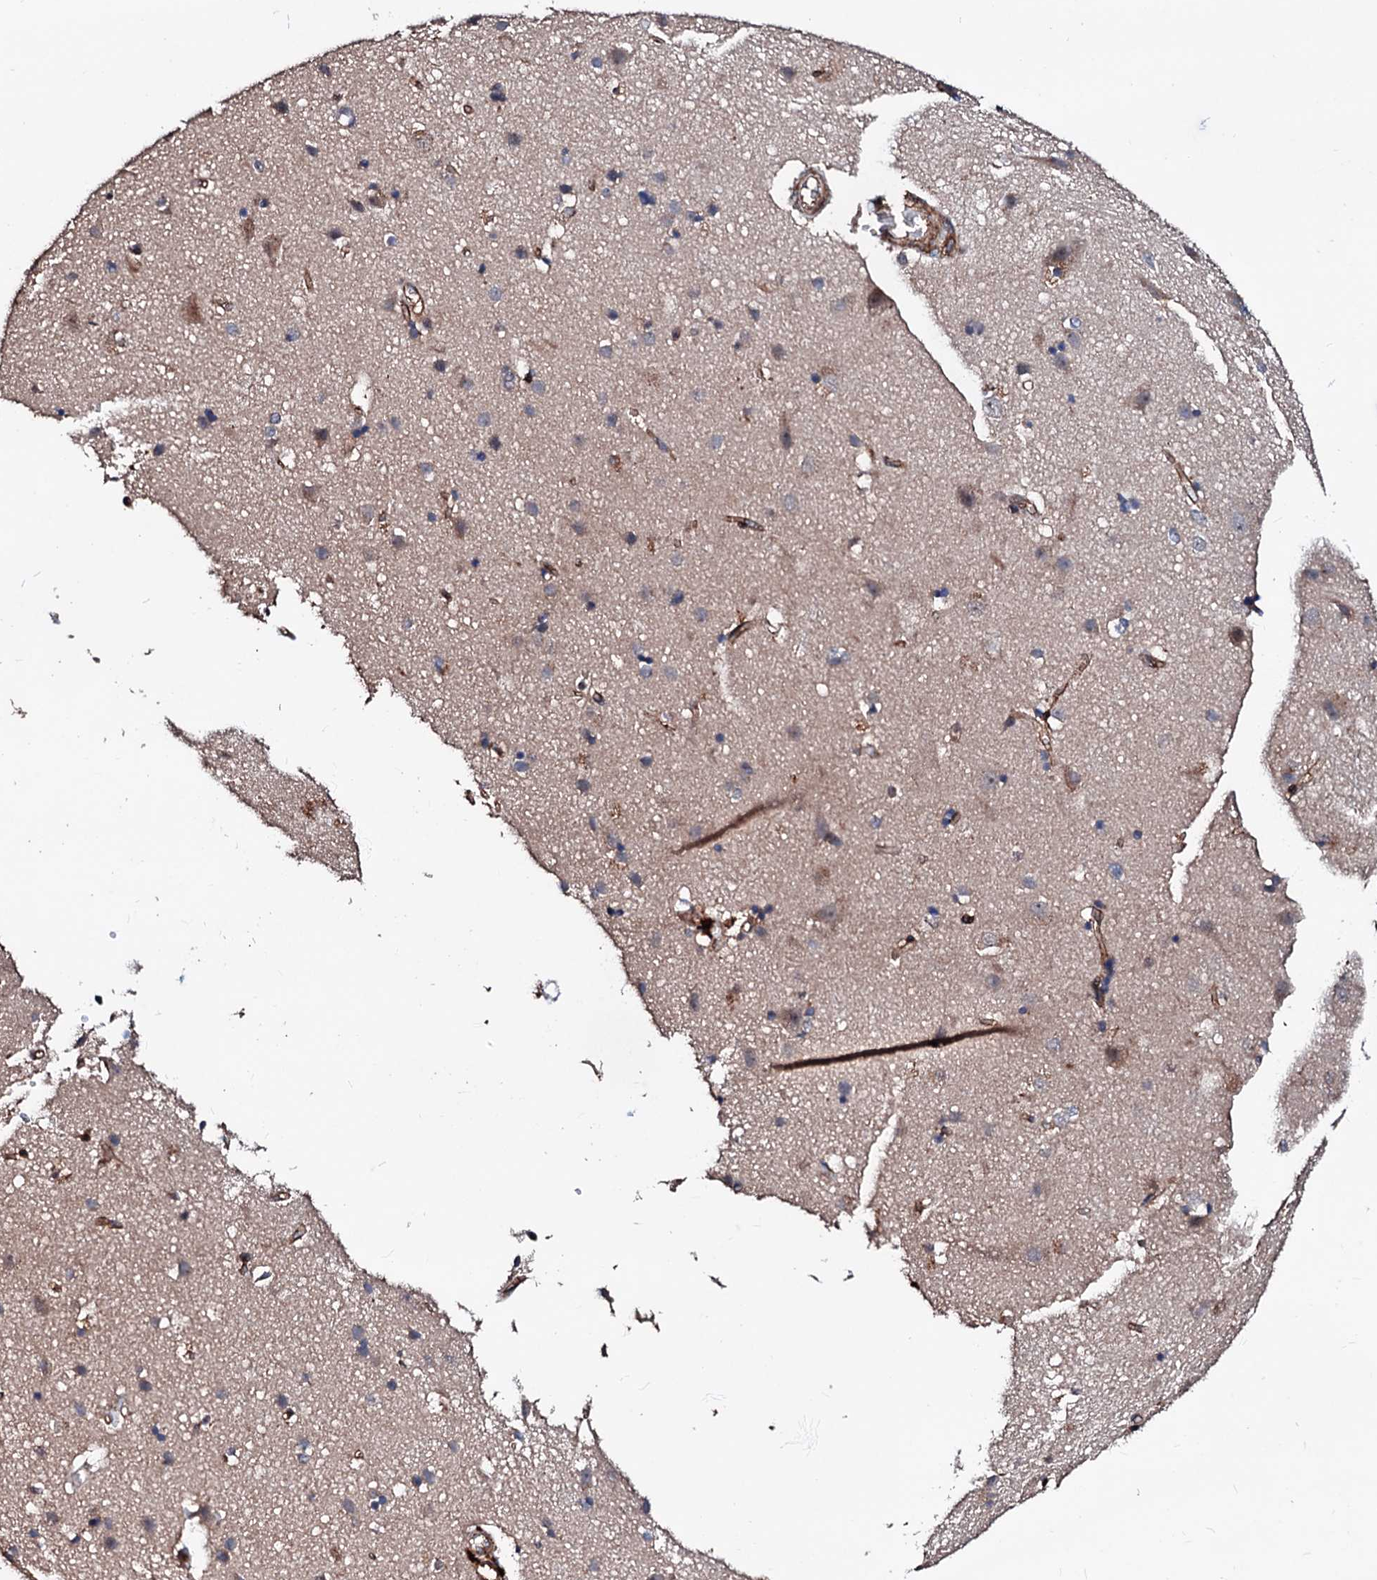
{"staining": {"intensity": "strong", "quantity": ">75%", "location": "cytoplasmic/membranous"}, "tissue": "cerebral cortex", "cell_type": "Endothelial cells", "image_type": "normal", "snomed": [{"axis": "morphology", "description": "Normal tissue, NOS"}, {"axis": "topography", "description": "Cerebral cortex"}], "caption": "Immunohistochemical staining of unremarkable cerebral cortex displays strong cytoplasmic/membranous protein staining in about >75% of endothelial cells.", "gene": "TBCEL", "patient": {"sex": "male", "age": 54}}